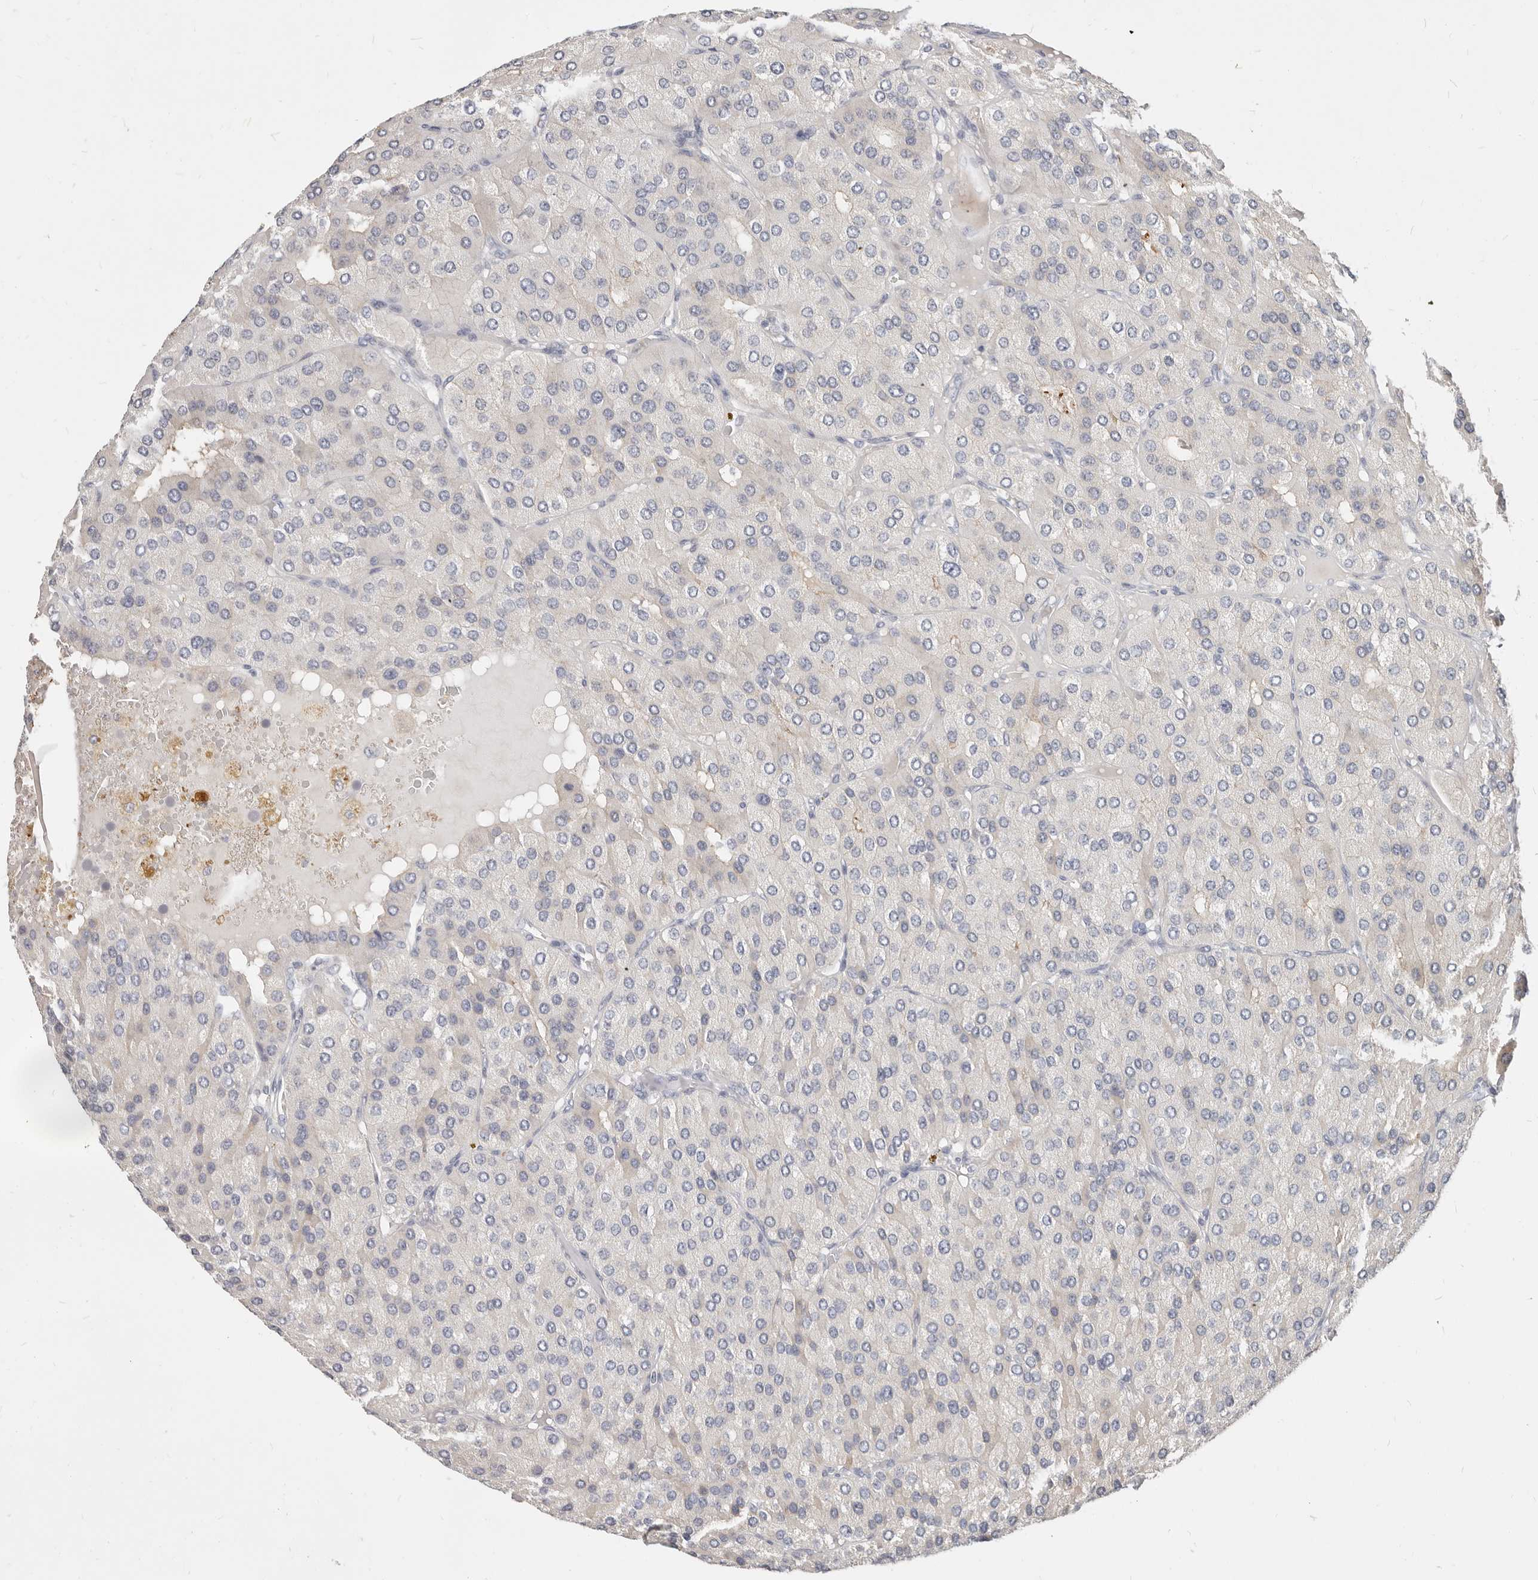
{"staining": {"intensity": "negative", "quantity": "none", "location": "none"}, "tissue": "parathyroid gland", "cell_type": "Glandular cells", "image_type": "normal", "snomed": [{"axis": "morphology", "description": "Normal tissue, NOS"}, {"axis": "morphology", "description": "Adenoma, NOS"}, {"axis": "topography", "description": "Parathyroid gland"}], "caption": "There is no significant expression in glandular cells of parathyroid gland. (DAB immunohistochemistry (IHC) visualized using brightfield microscopy, high magnification).", "gene": "TMEM63B", "patient": {"sex": "female", "age": 86}}